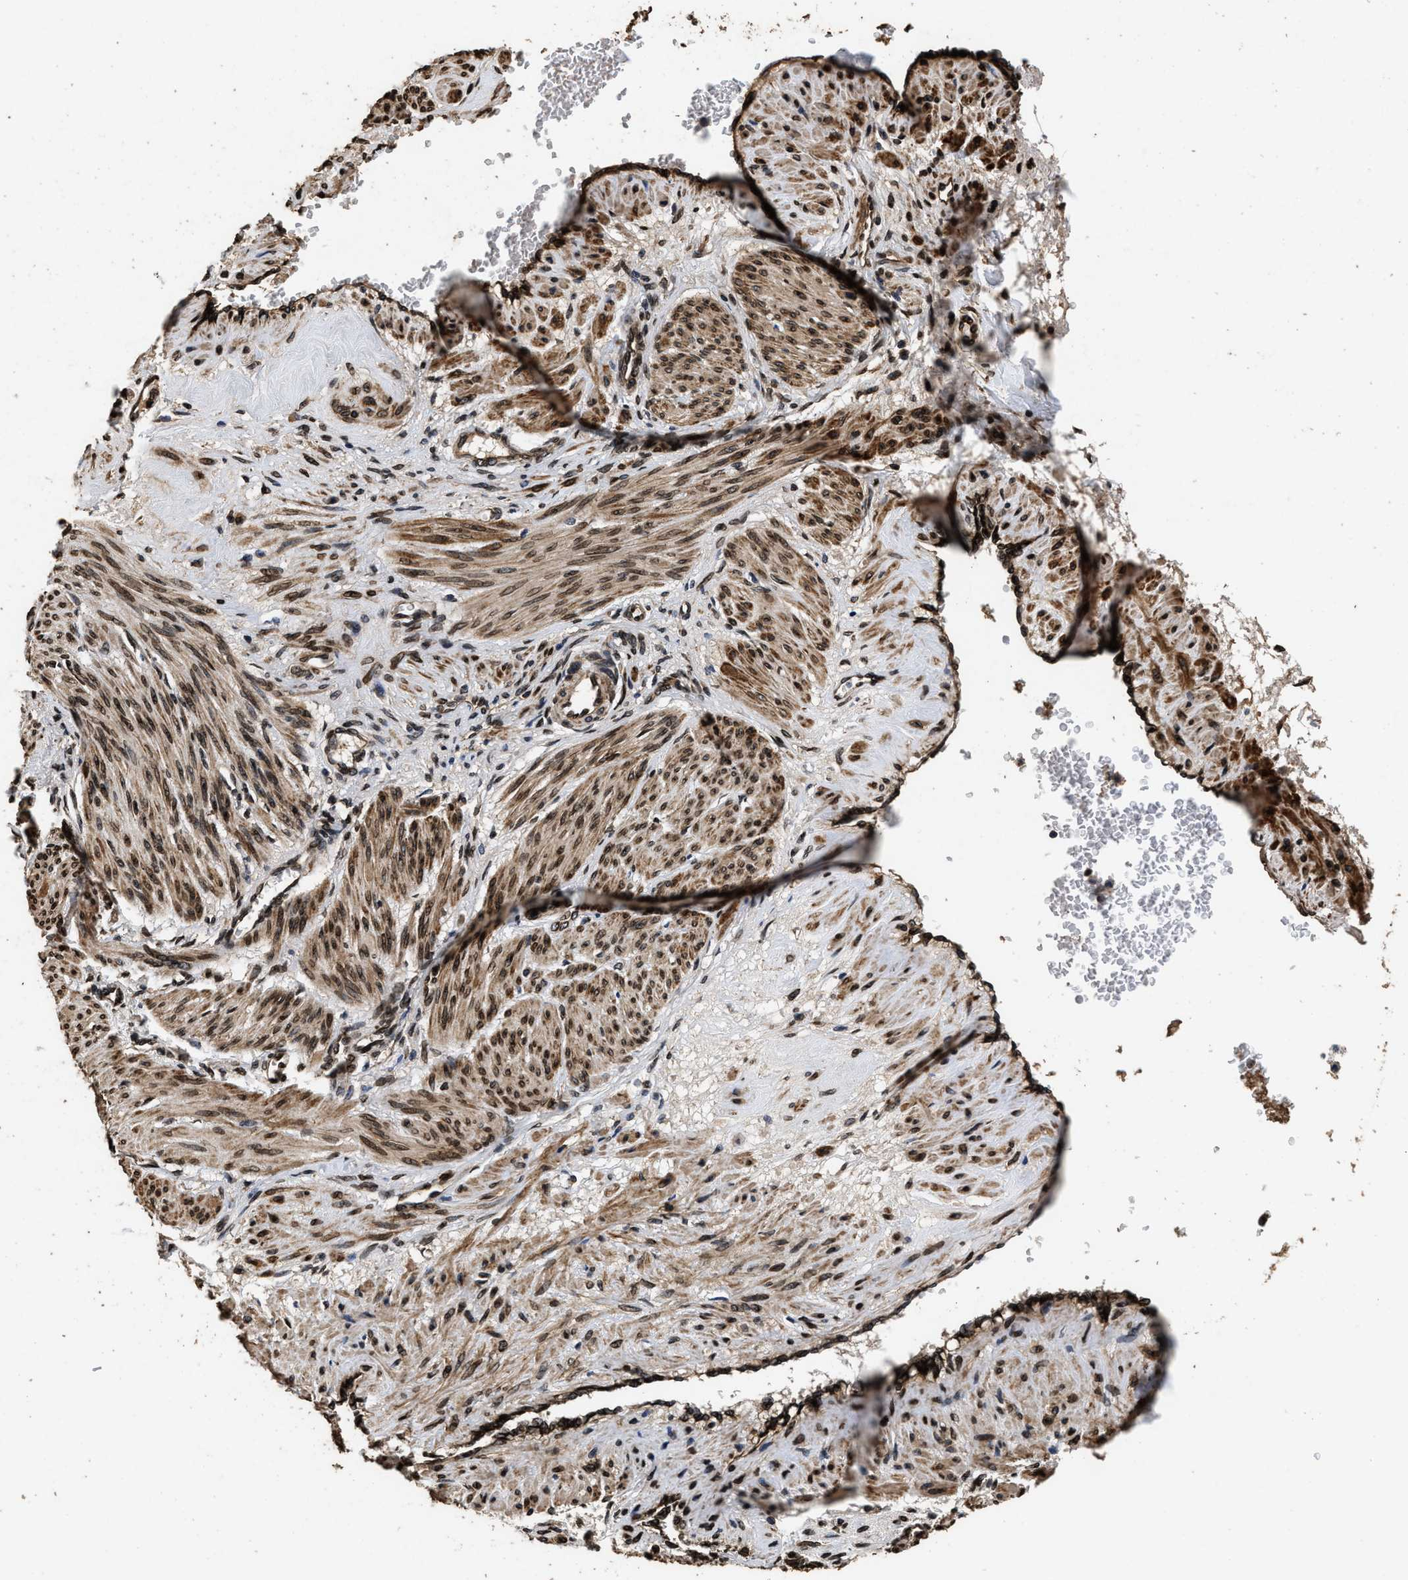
{"staining": {"intensity": "moderate", "quantity": ">75%", "location": "cytoplasmic/membranous,nuclear"}, "tissue": "smooth muscle", "cell_type": "Smooth muscle cells", "image_type": "normal", "snomed": [{"axis": "morphology", "description": "Normal tissue, NOS"}, {"axis": "topography", "description": "Endometrium"}], "caption": "Immunohistochemical staining of benign human smooth muscle shows medium levels of moderate cytoplasmic/membranous,nuclear staining in about >75% of smooth muscle cells.", "gene": "ACCS", "patient": {"sex": "female", "age": 33}}